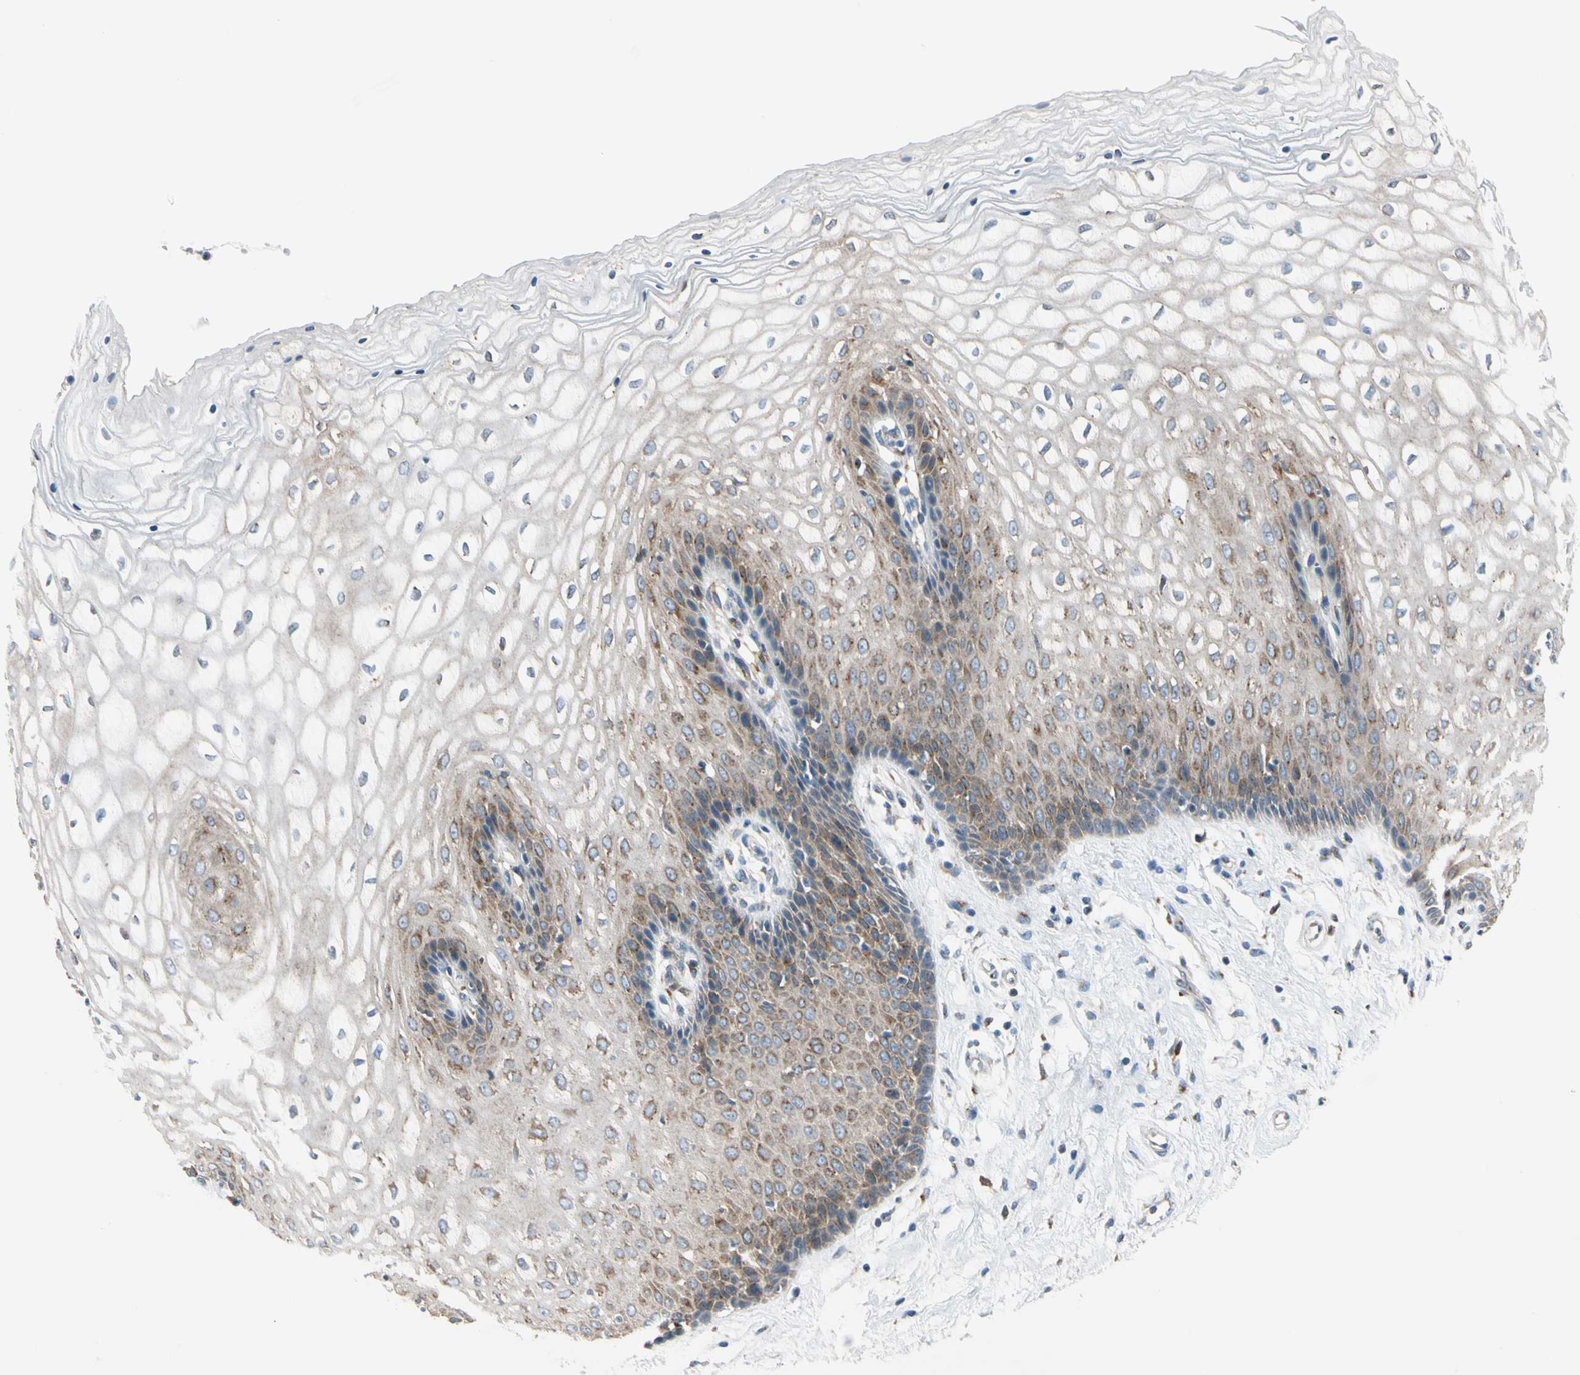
{"staining": {"intensity": "moderate", "quantity": "<25%", "location": "cytoplasmic/membranous"}, "tissue": "vagina", "cell_type": "Squamous epithelial cells", "image_type": "normal", "snomed": [{"axis": "morphology", "description": "Normal tissue, NOS"}, {"axis": "topography", "description": "Vagina"}], "caption": "Moderate cytoplasmic/membranous expression is seen in approximately <25% of squamous epithelial cells in normal vagina. Using DAB (brown) and hematoxylin (blue) stains, captured at high magnification using brightfield microscopy.", "gene": "NUCB1", "patient": {"sex": "female", "age": 34}}